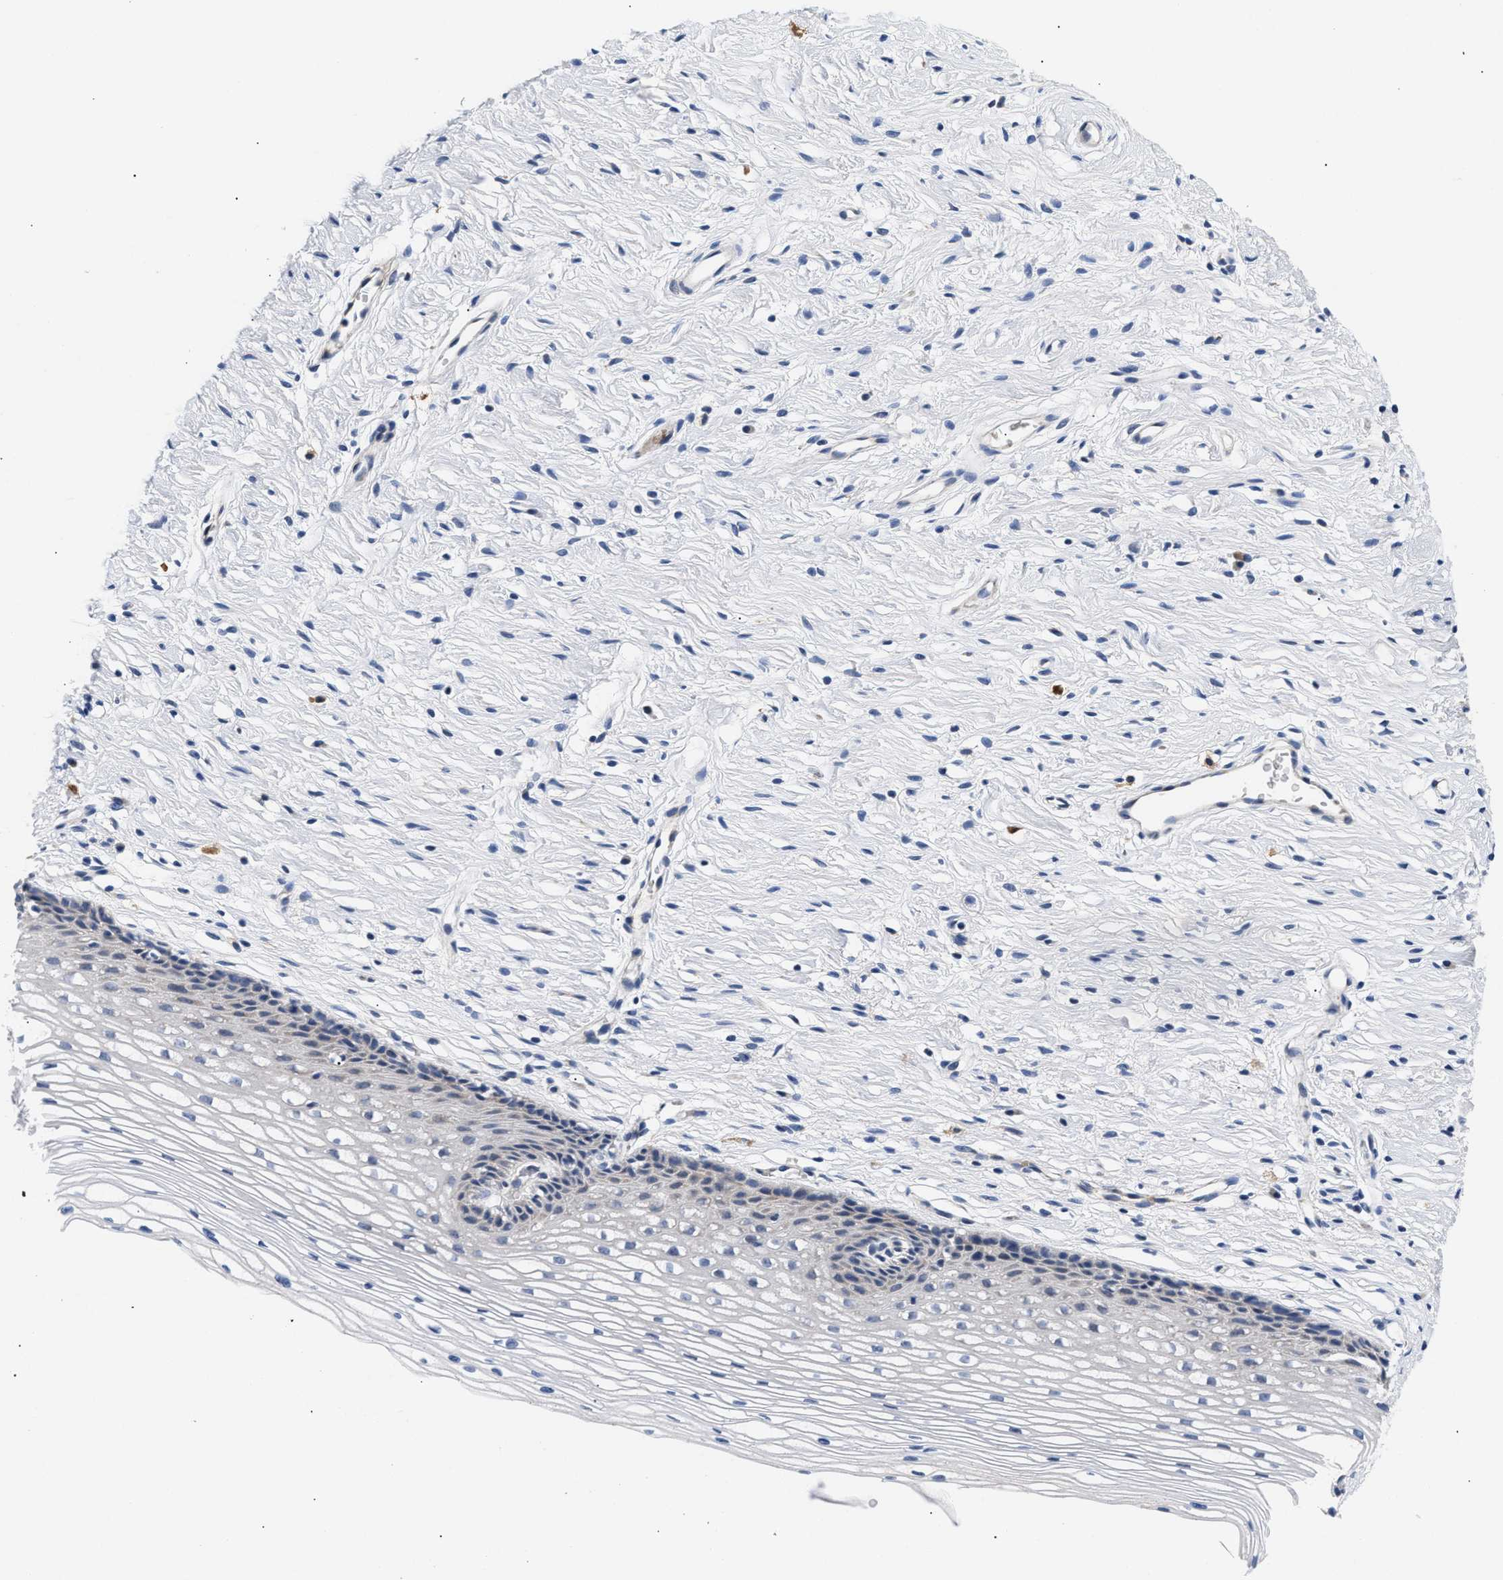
{"staining": {"intensity": "negative", "quantity": "none", "location": "none"}, "tissue": "cervix", "cell_type": "Squamous epithelial cells", "image_type": "normal", "snomed": [{"axis": "morphology", "description": "Normal tissue, NOS"}, {"axis": "topography", "description": "Cervix"}], "caption": "IHC image of normal cervix: human cervix stained with DAB demonstrates no significant protein expression in squamous epithelial cells.", "gene": "RINT1", "patient": {"sex": "female", "age": 77}}